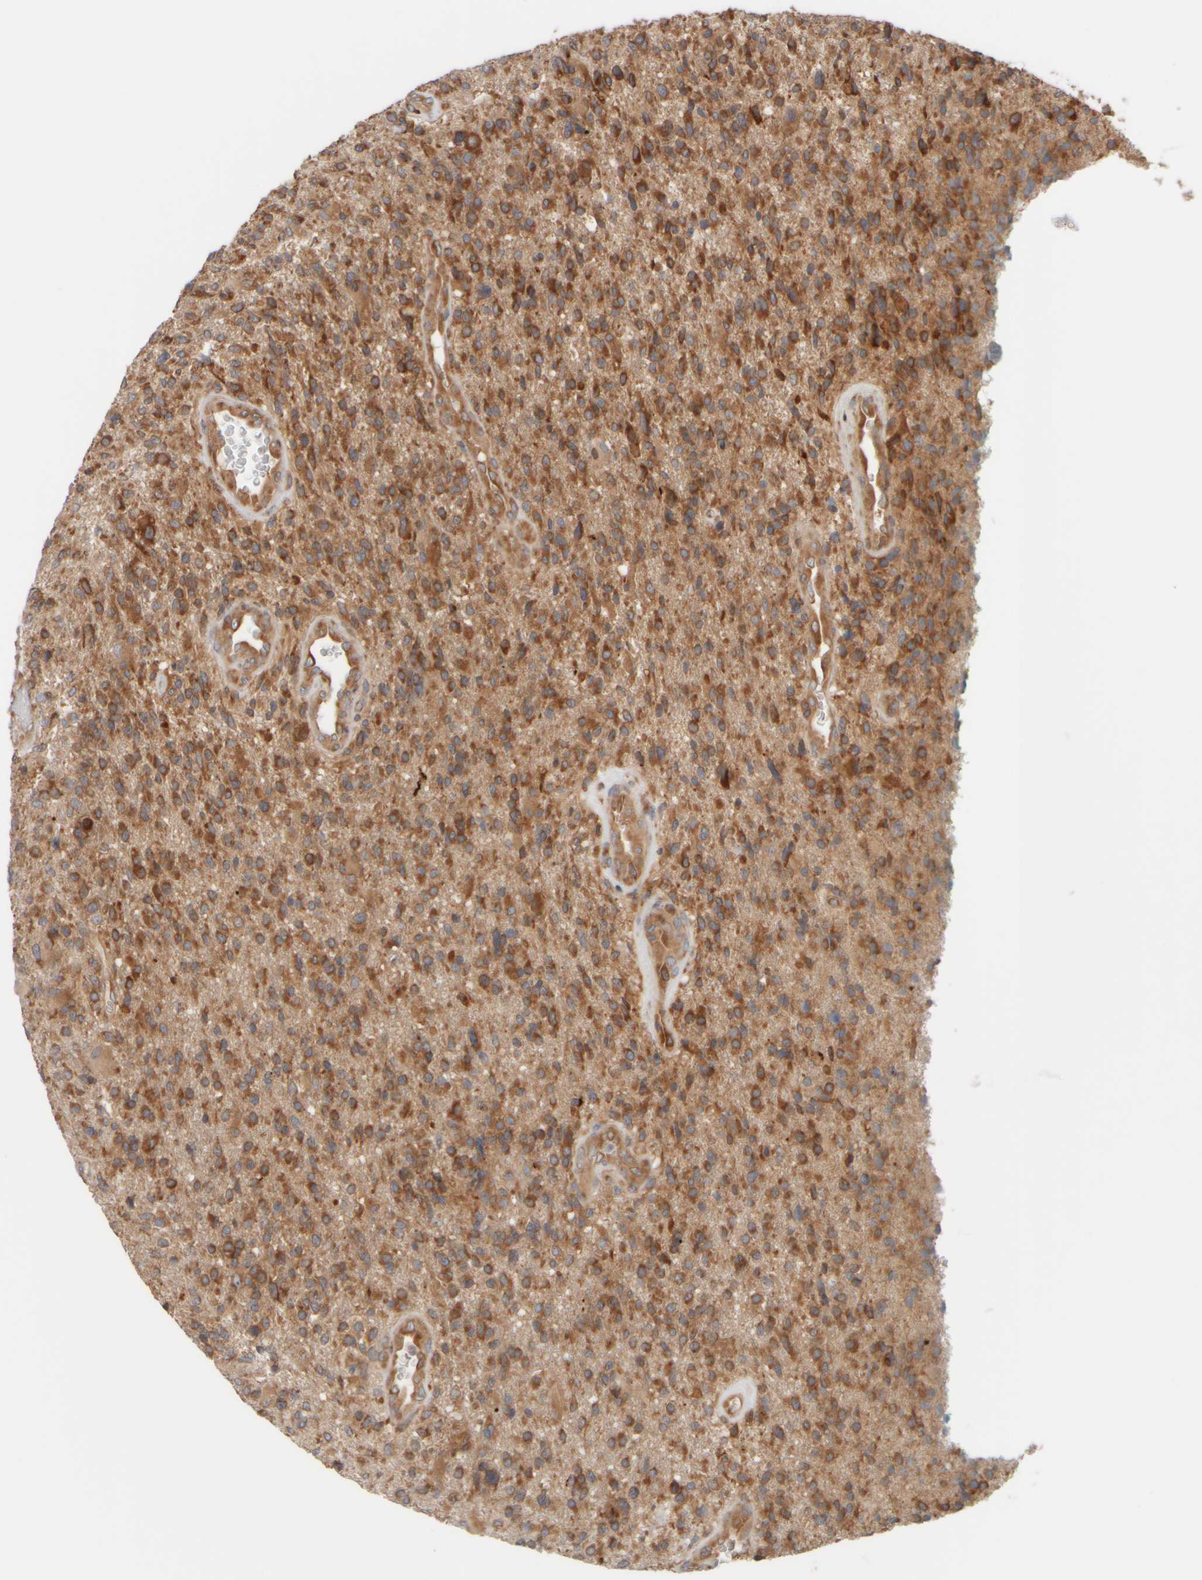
{"staining": {"intensity": "strong", "quantity": ">75%", "location": "cytoplasmic/membranous"}, "tissue": "glioma", "cell_type": "Tumor cells", "image_type": "cancer", "snomed": [{"axis": "morphology", "description": "Glioma, malignant, High grade"}, {"axis": "topography", "description": "Brain"}], "caption": "Human glioma stained with a protein marker demonstrates strong staining in tumor cells.", "gene": "EIF2B3", "patient": {"sex": "male", "age": 72}}